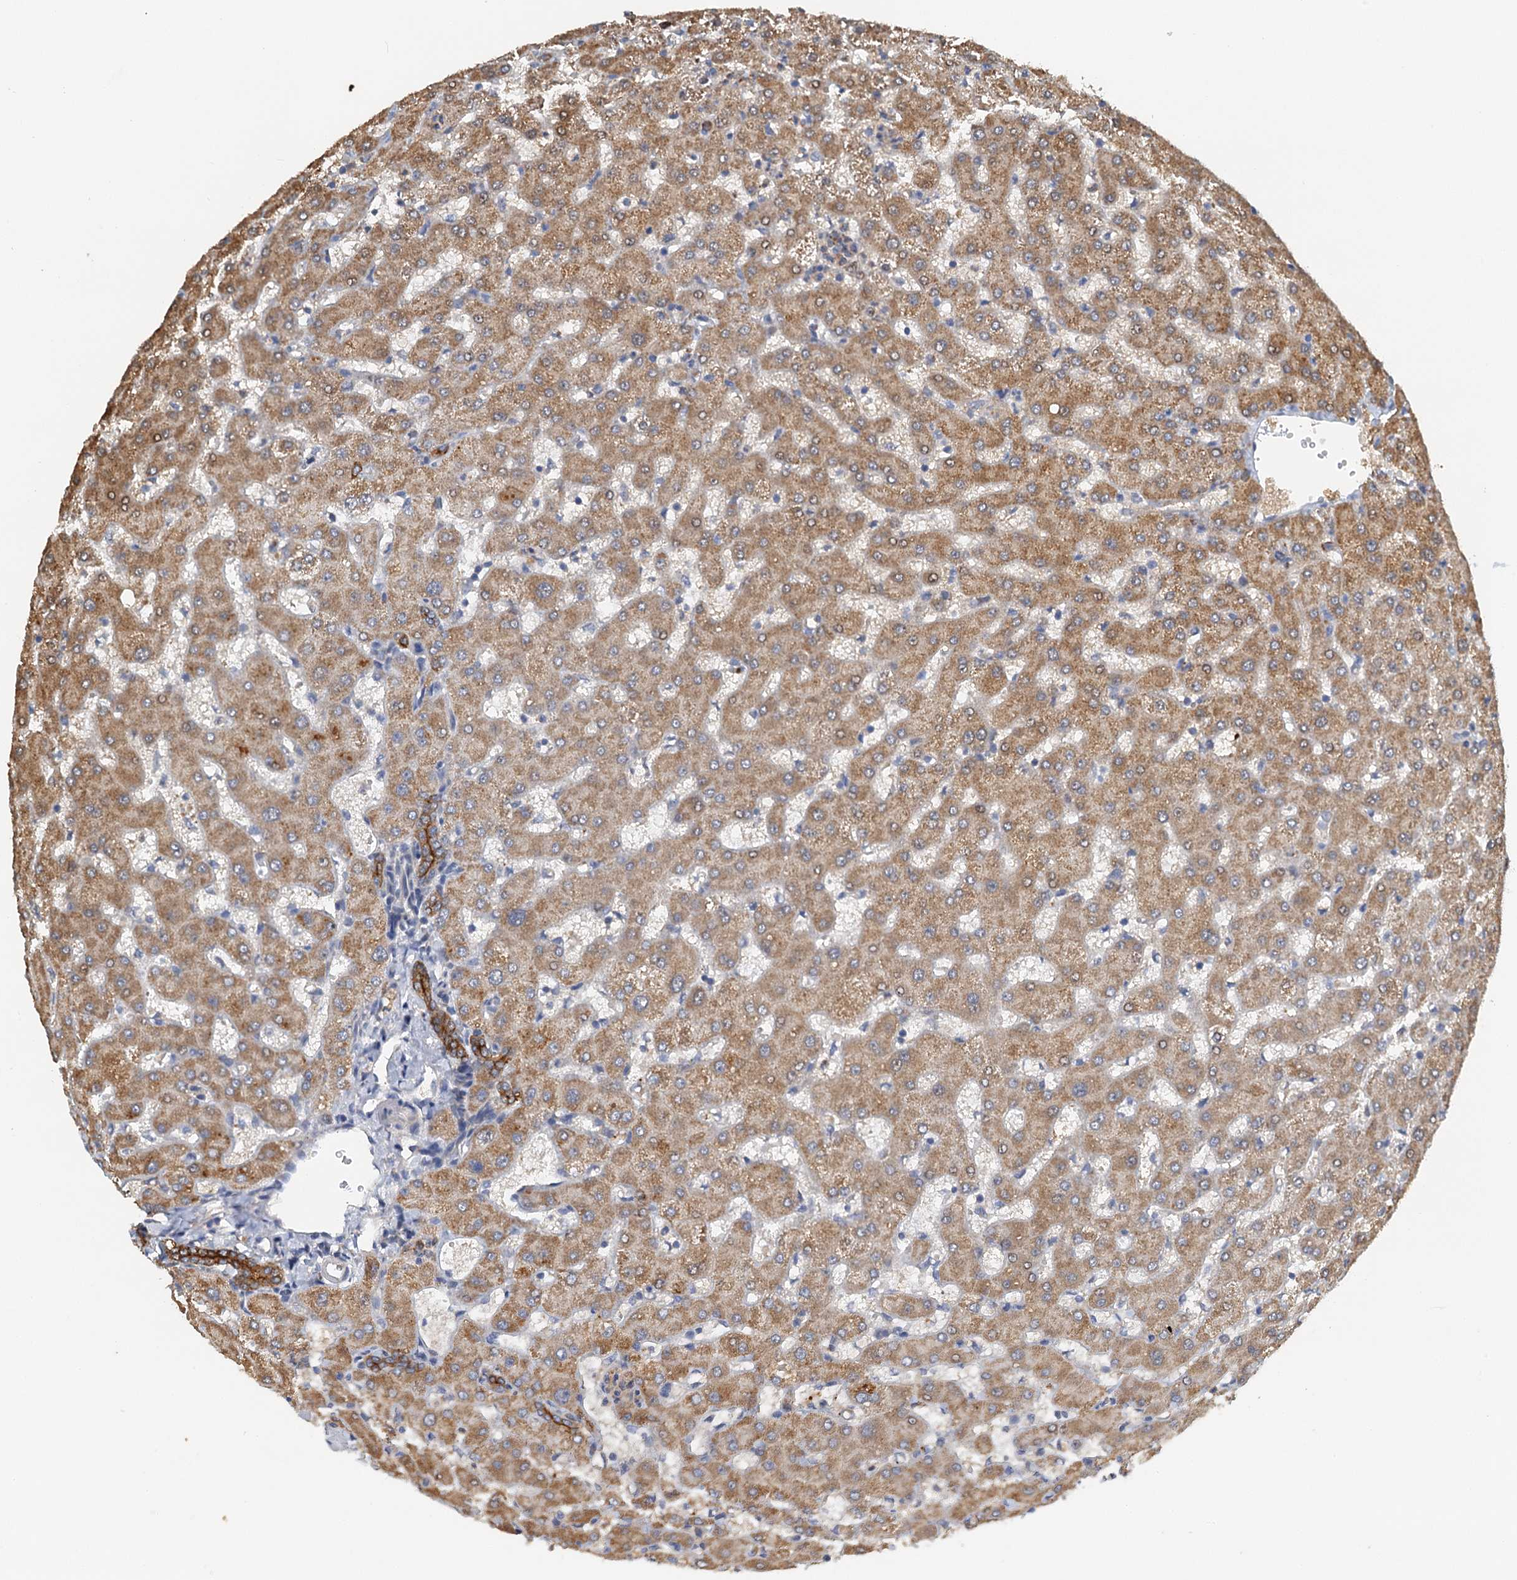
{"staining": {"intensity": "strong", "quantity": ">75%", "location": "cytoplasmic/membranous"}, "tissue": "liver", "cell_type": "Cholangiocytes", "image_type": "normal", "snomed": [{"axis": "morphology", "description": "Normal tissue, NOS"}, {"axis": "topography", "description": "Liver"}], "caption": "Human liver stained for a protein (brown) reveals strong cytoplasmic/membranous positive staining in about >75% of cholangiocytes.", "gene": "ZNF606", "patient": {"sex": "female", "age": 63}}